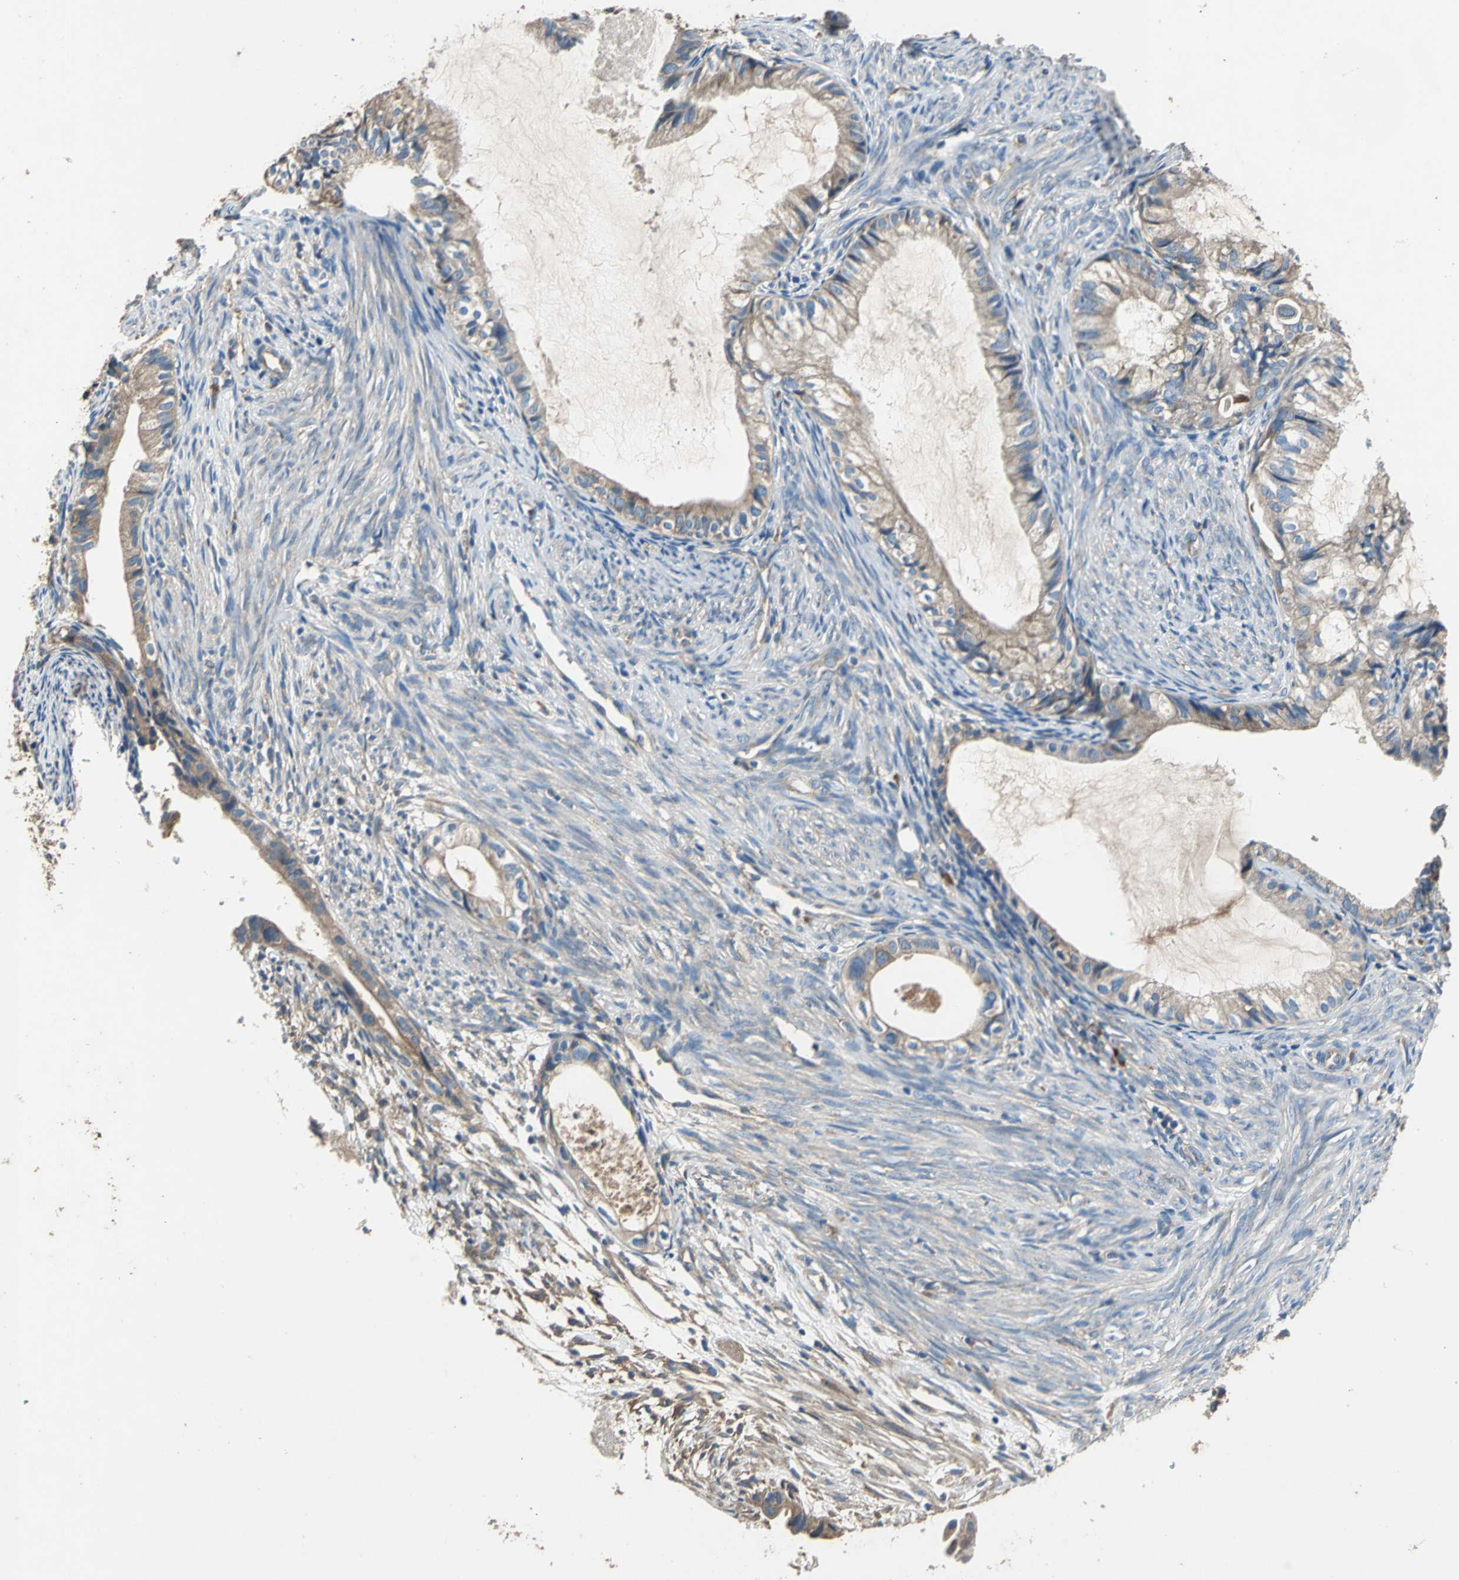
{"staining": {"intensity": "weak", "quantity": ">75%", "location": "cytoplasmic/membranous"}, "tissue": "cervical cancer", "cell_type": "Tumor cells", "image_type": "cancer", "snomed": [{"axis": "morphology", "description": "Normal tissue, NOS"}, {"axis": "morphology", "description": "Adenocarcinoma, NOS"}, {"axis": "topography", "description": "Cervix"}, {"axis": "topography", "description": "Endometrium"}], "caption": "Immunohistochemistry (DAB (3,3'-diaminobenzidine)) staining of cervical cancer exhibits weak cytoplasmic/membranous protein positivity in about >75% of tumor cells.", "gene": "HEPH", "patient": {"sex": "female", "age": 86}}